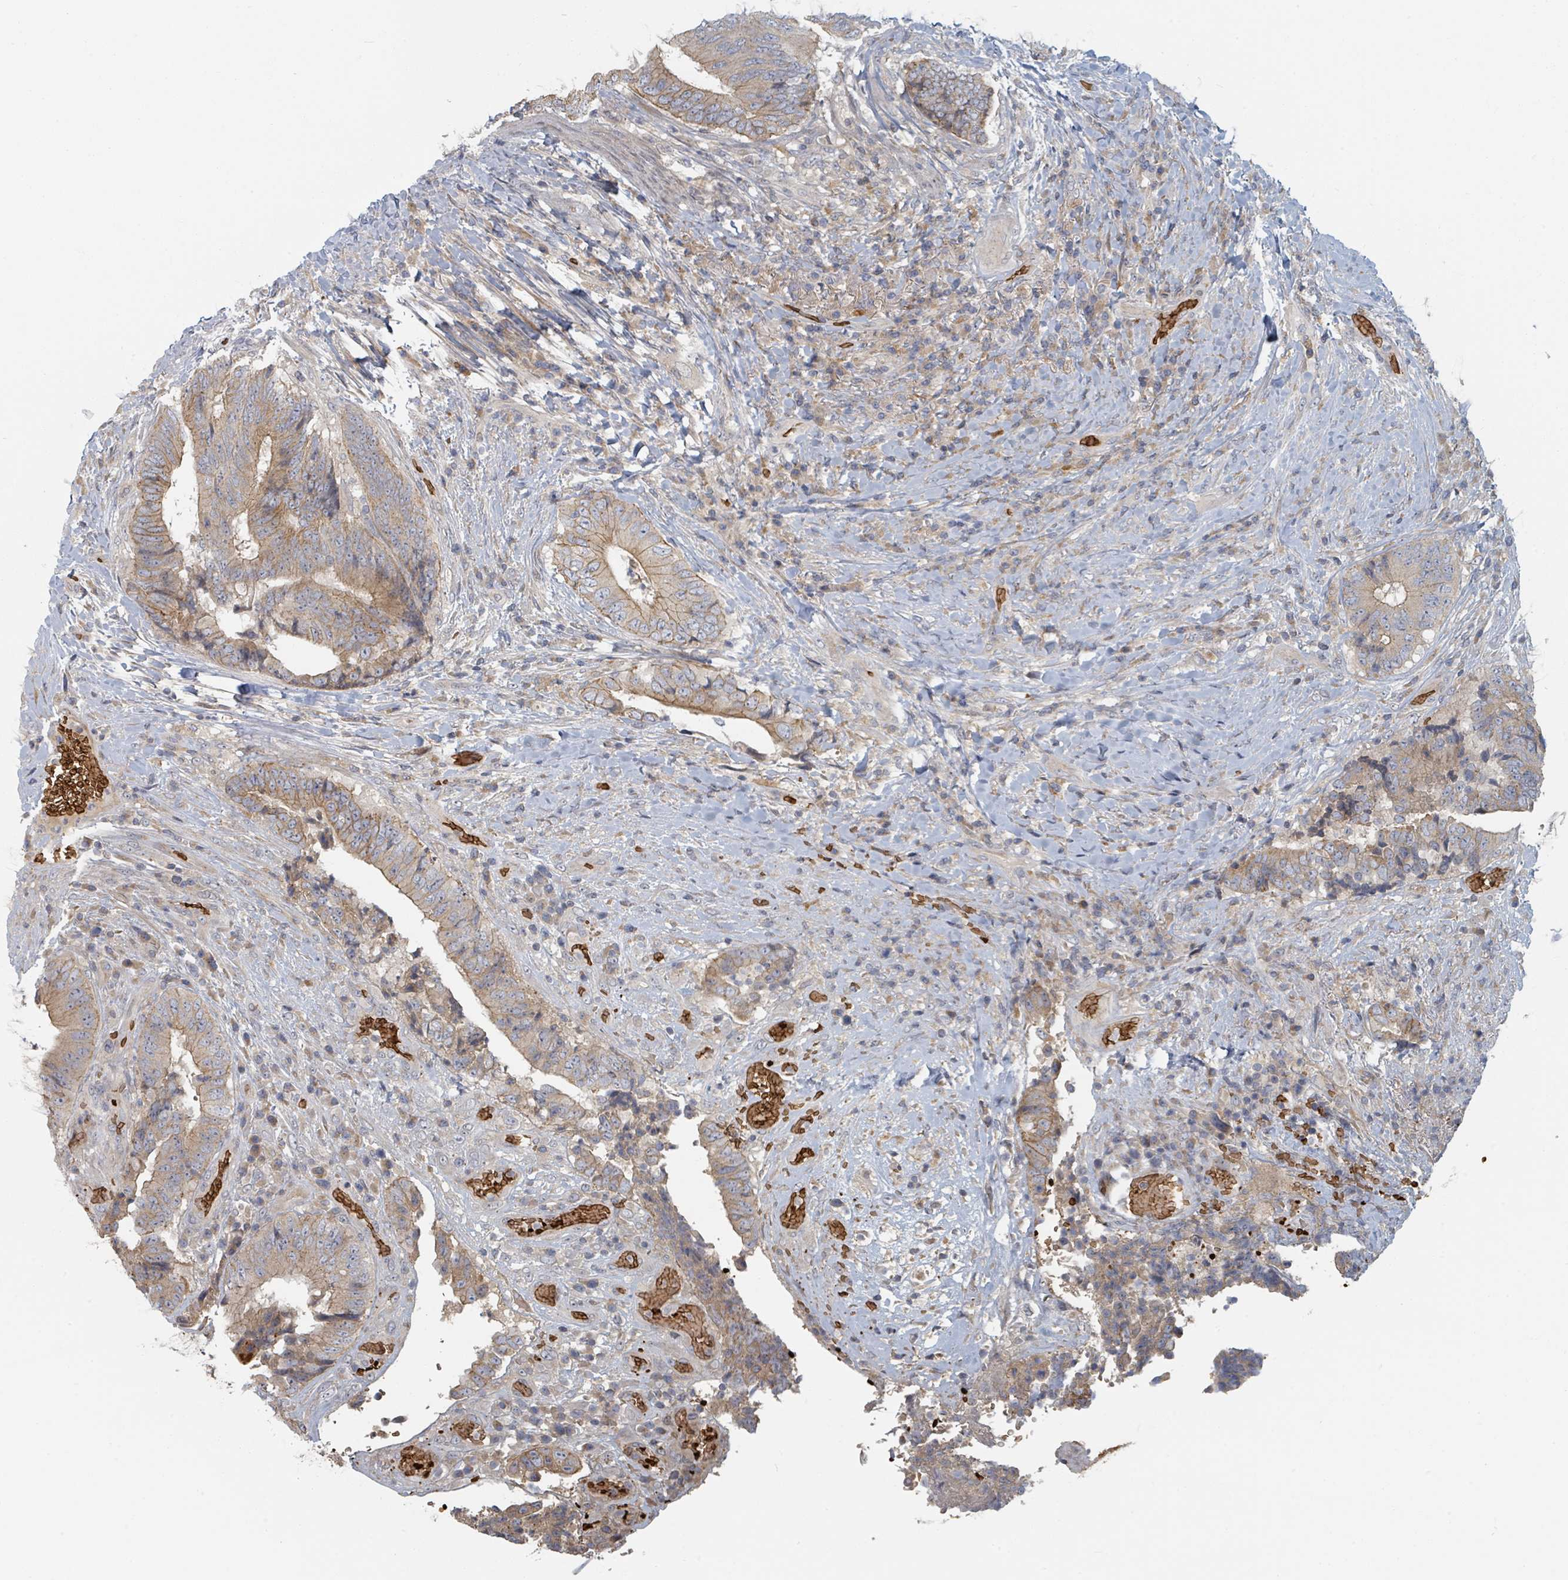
{"staining": {"intensity": "moderate", "quantity": "25%-75%", "location": "cytoplasmic/membranous"}, "tissue": "colorectal cancer", "cell_type": "Tumor cells", "image_type": "cancer", "snomed": [{"axis": "morphology", "description": "Adenocarcinoma, NOS"}, {"axis": "topography", "description": "Rectum"}], "caption": "A medium amount of moderate cytoplasmic/membranous expression is present in about 25%-75% of tumor cells in colorectal cancer (adenocarcinoma) tissue. (IHC, brightfield microscopy, high magnification).", "gene": "TRPC4AP", "patient": {"sex": "male", "age": 72}}